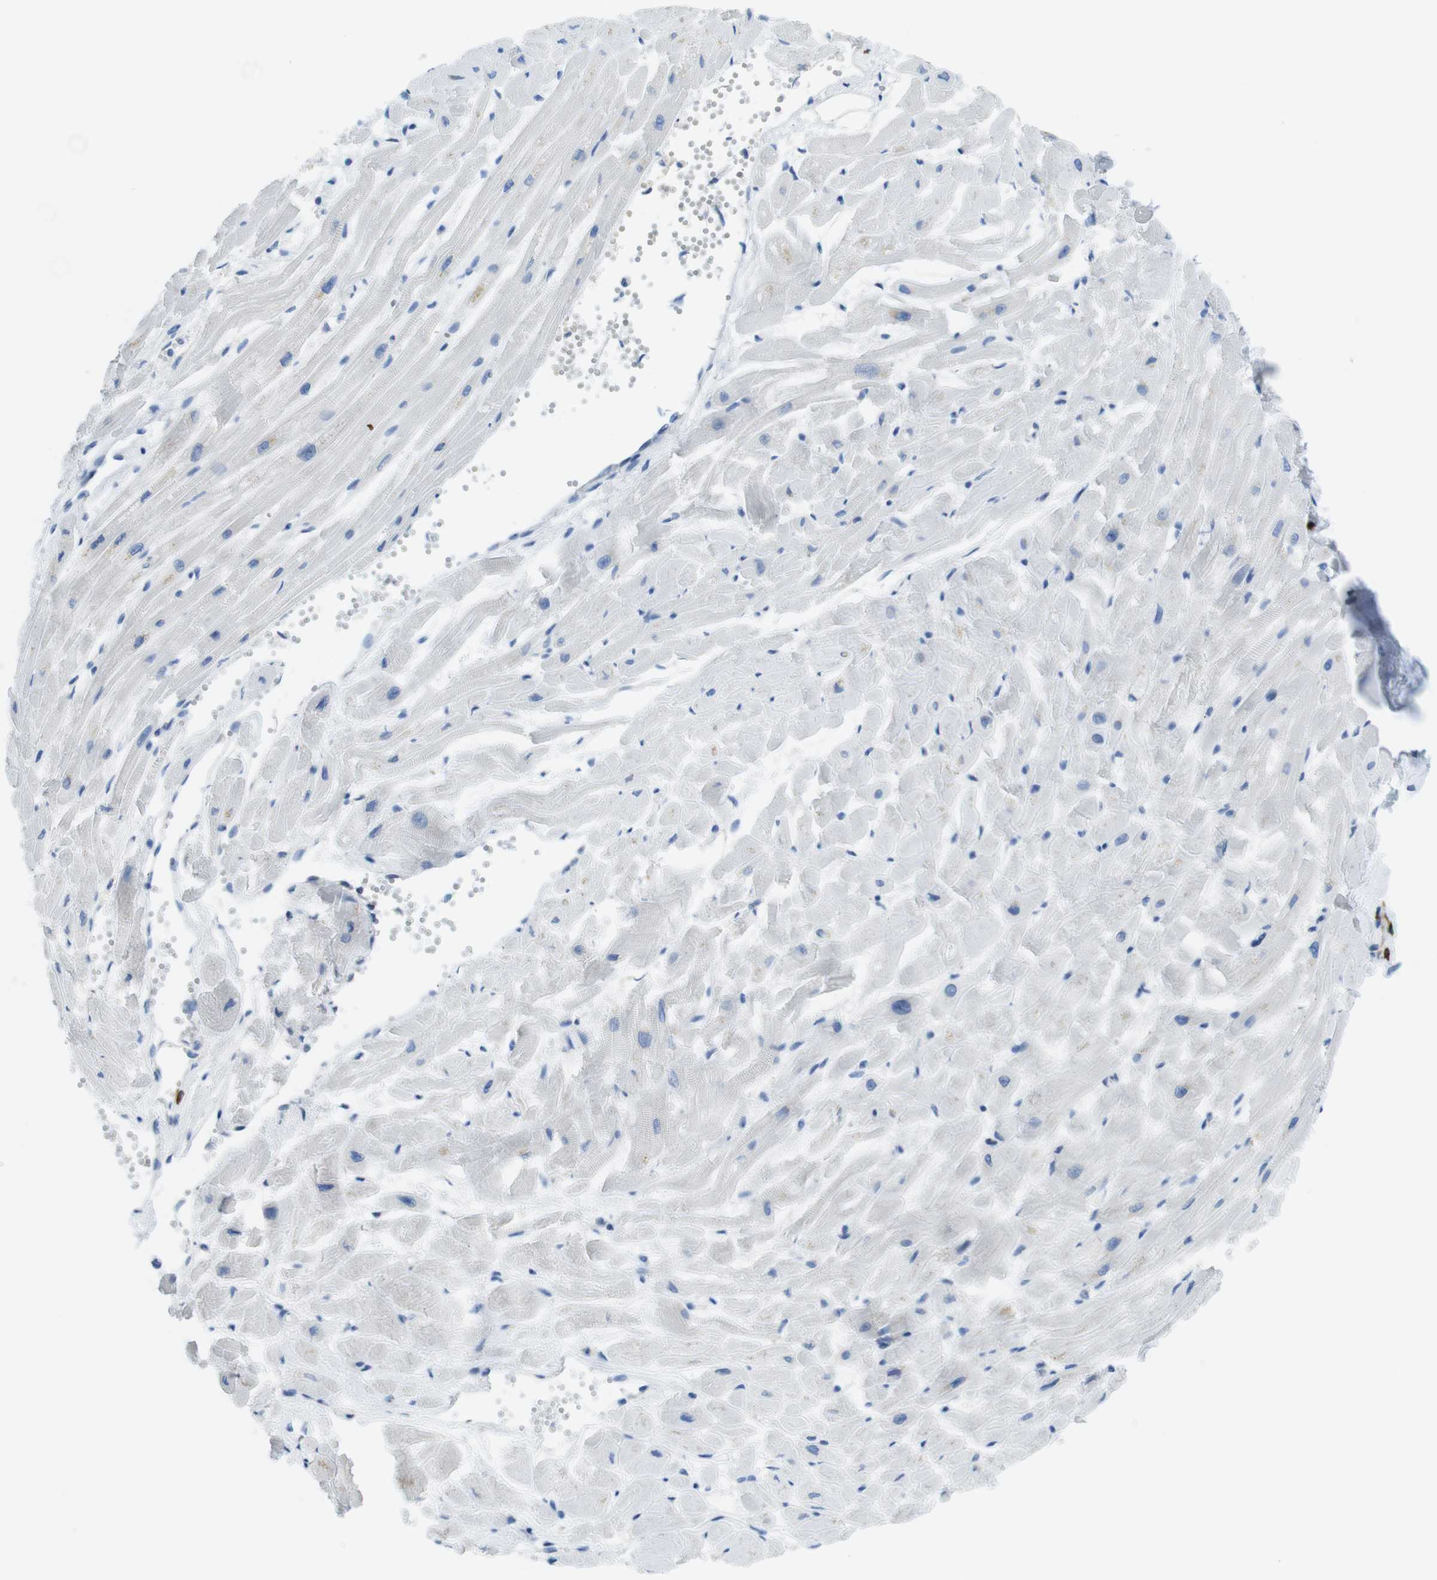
{"staining": {"intensity": "negative", "quantity": "none", "location": "none"}, "tissue": "heart muscle", "cell_type": "Cardiomyocytes", "image_type": "normal", "snomed": [{"axis": "morphology", "description": "Normal tissue, NOS"}, {"axis": "topography", "description": "Heart"}], "caption": "This is an immunohistochemistry (IHC) photomicrograph of benign human heart muscle. There is no expression in cardiomyocytes.", "gene": "CLPTM1L", "patient": {"sex": "female", "age": 19}}